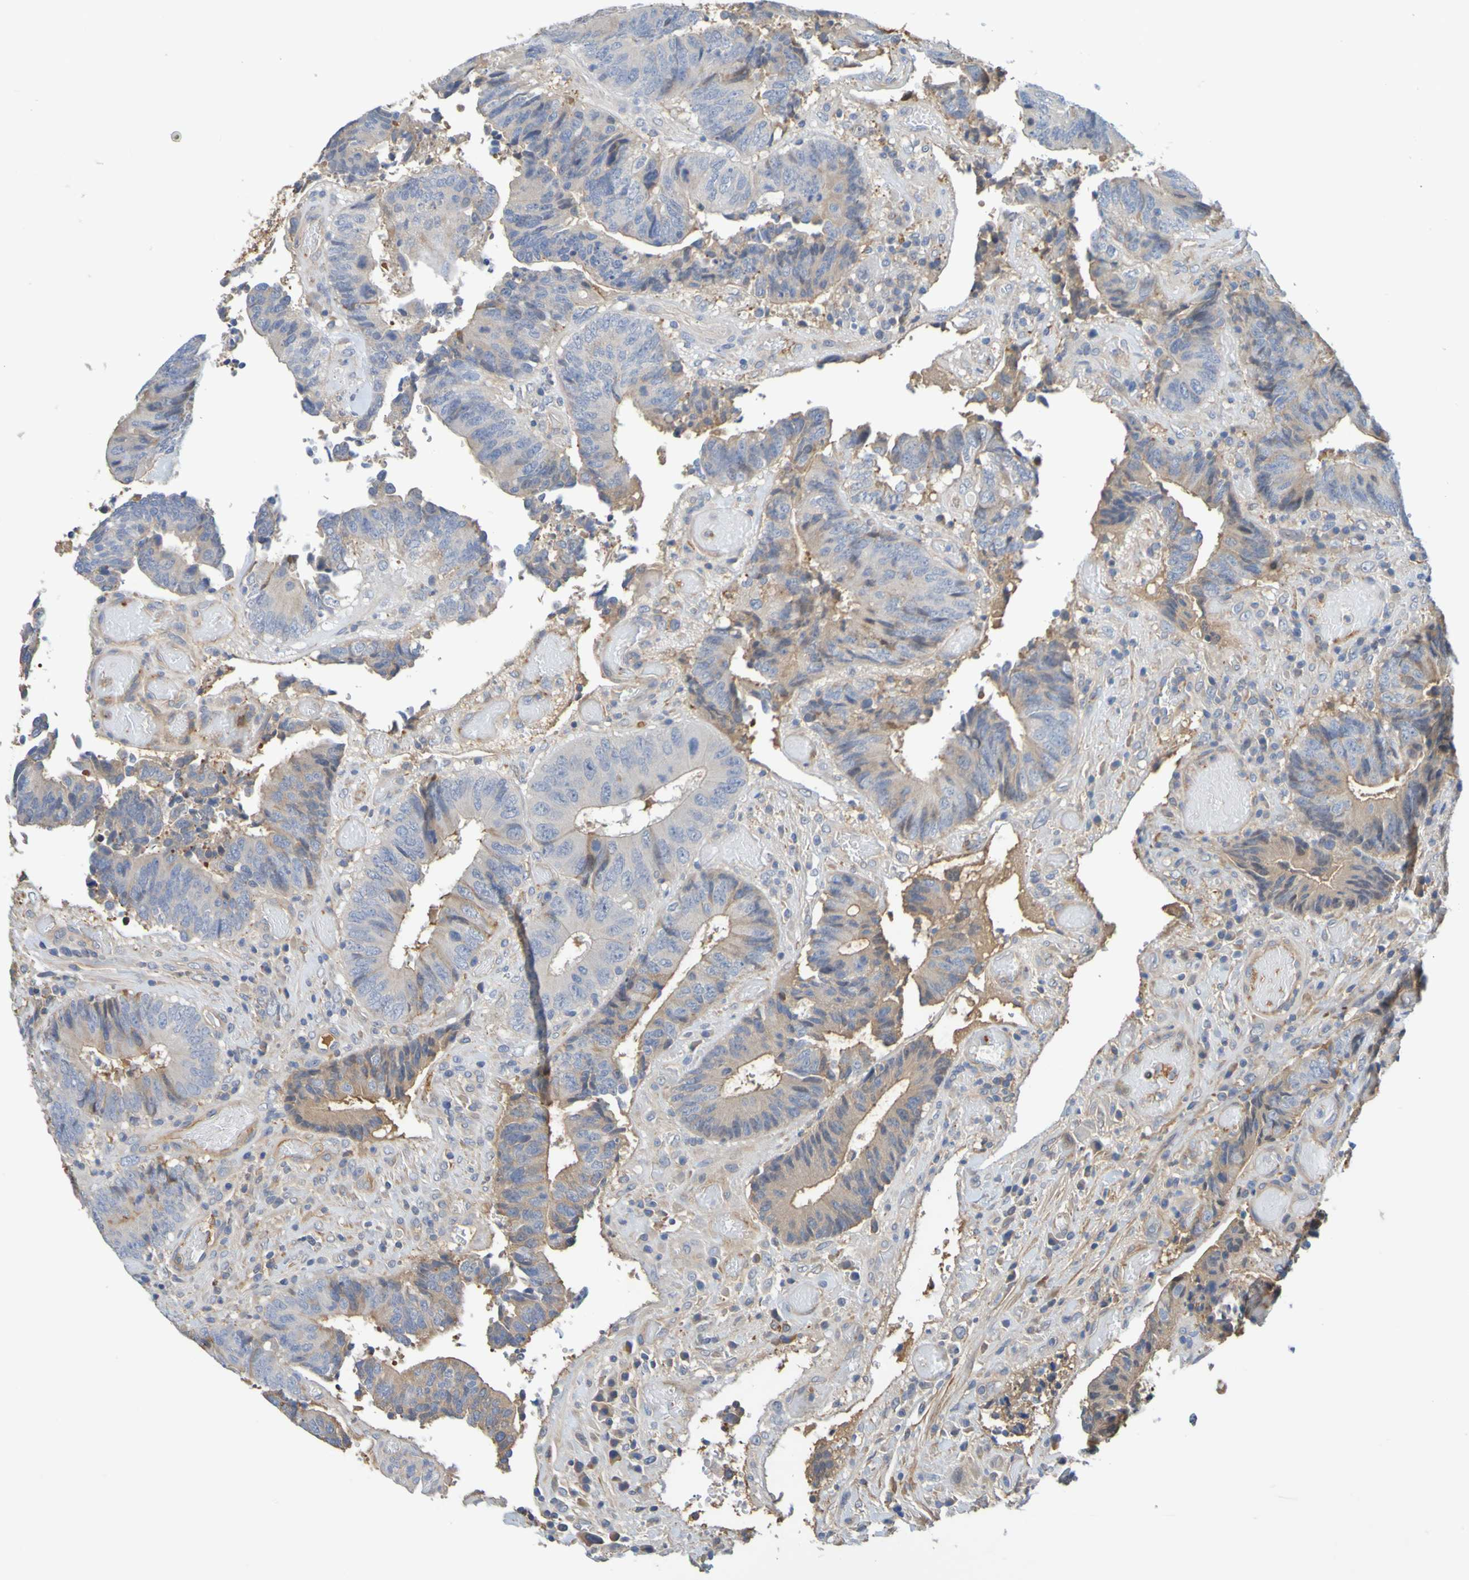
{"staining": {"intensity": "moderate", "quantity": "<25%", "location": "cytoplasmic/membranous"}, "tissue": "colorectal cancer", "cell_type": "Tumor cells", "image_type": "cancer", "snomed": [{"axis": "morphology", "description": "Adenocarcinoma, NOS"}, {"axis": "topography", "description": "Rectum"}], "caption": "There is low levels of moderate cytoplasmic/membranous staining in tumor cells of adenocarcinoma (colorectal), as demonstrated by immunohistochemical staining (brown color).", "gene": "GAB3", "patient": {"sex": "male", "age": 72}}